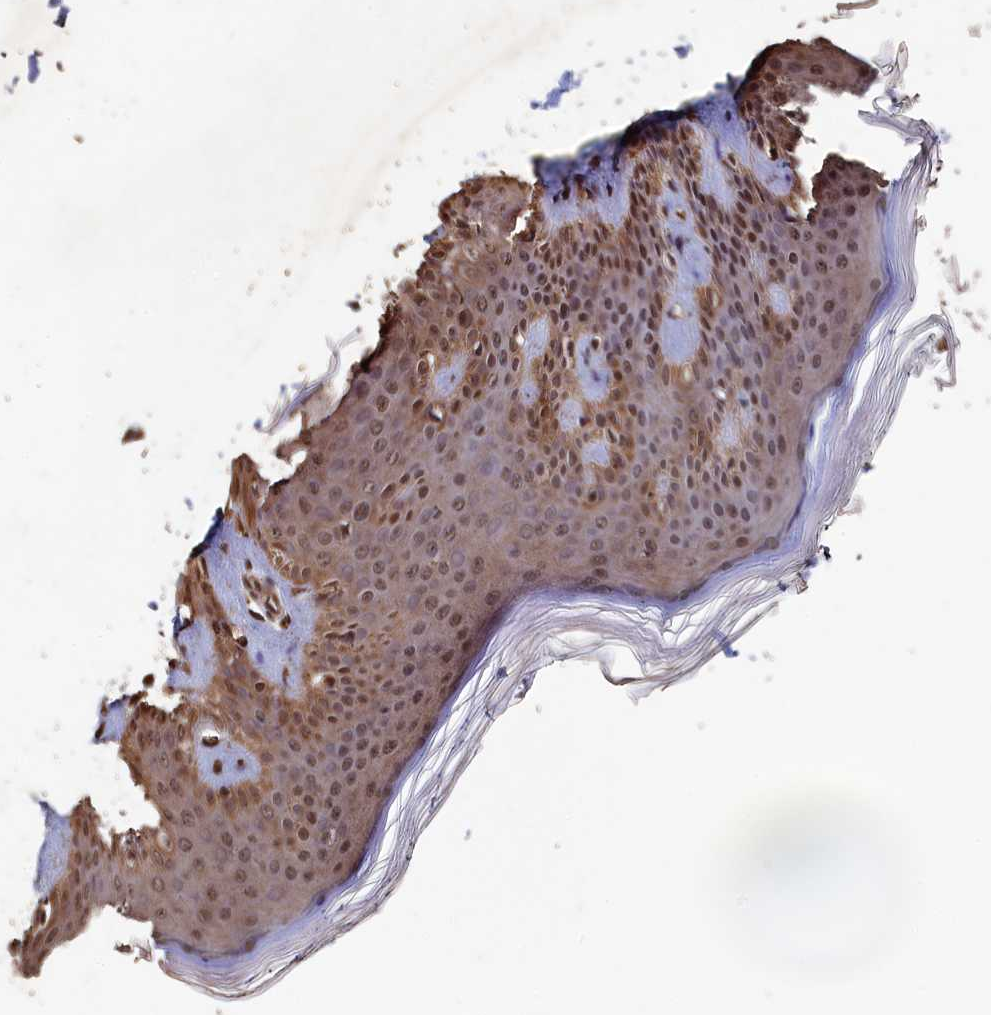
{"staining": {"intensity": "strong", "quantity": ">75%", "location": "cytoplasmic/membranous,nuclear"}, "tissue": "skin", "cell_type": "Fibroblasts", "image_type": "normal", "snomed": [{"axis": "morphology", "description": "Normal tissue, NOS"}, {"axis": "topography", "description": "Skin"}], "caption": "Protein staining exhibits strong cytoplasmic/membranous,nuclear expression in approximately >75% of fibroblasts in unremarkable skin.", "gene": "PIGN", "patient": {"sex": "female", "age": 27}}